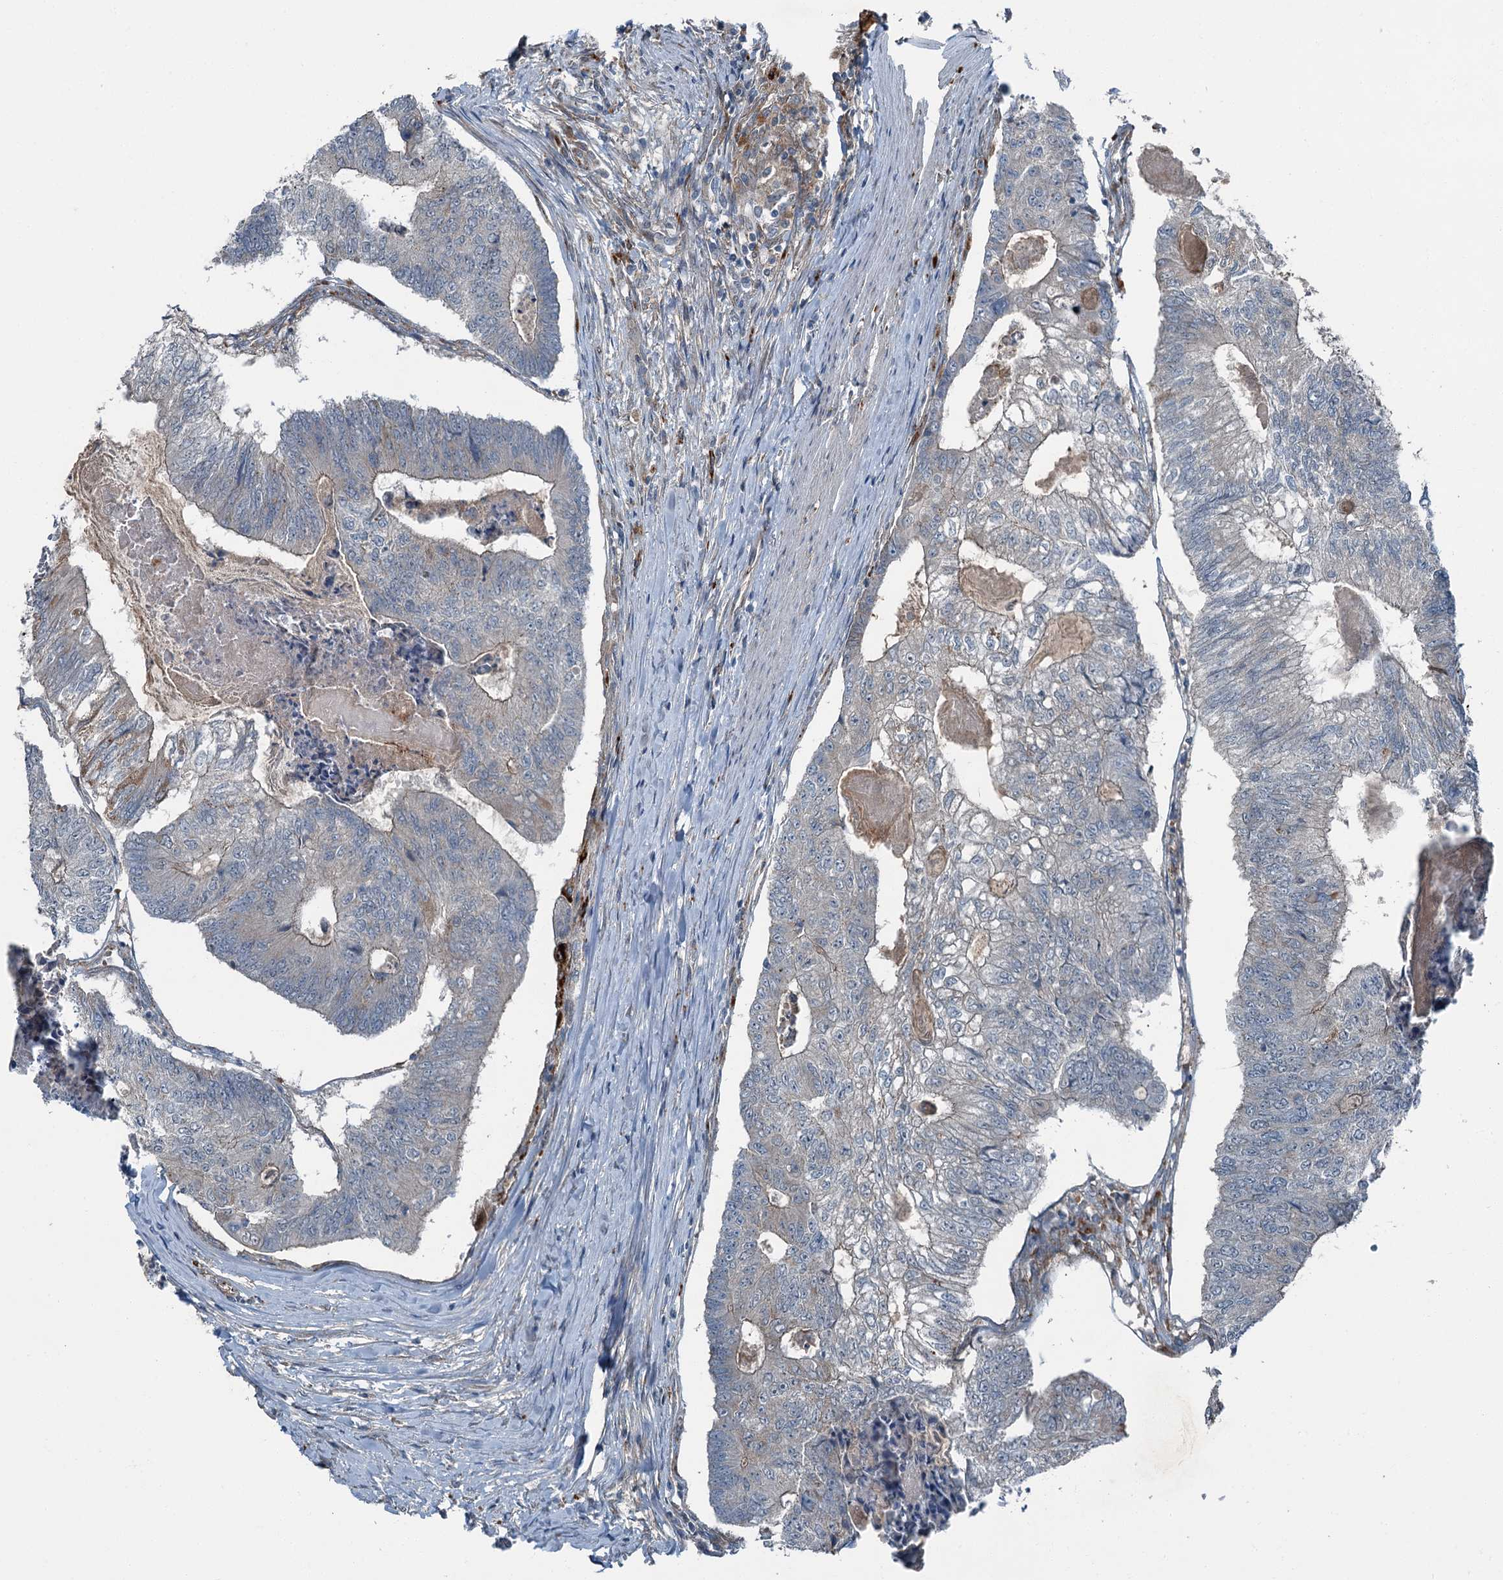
{"staining": {"intensity": "negative", "quantity": "none", "location": "none"}, "tissue": "colorectal cancer", "cell_type": "Tumor cells", "image_type": "cancer", "snomed": [{"axis": "morphology", "description": "Adenocarcinoma, NOS"}, {"axis": "topography", "description": "Colon"}], "caption": "This is a micrograph of IHC staining of adenocarcinoma (colorectal), which shows no expression in tumor cells.", "gene": "AXL", "patient": {"sex": "female", "age": 67}}